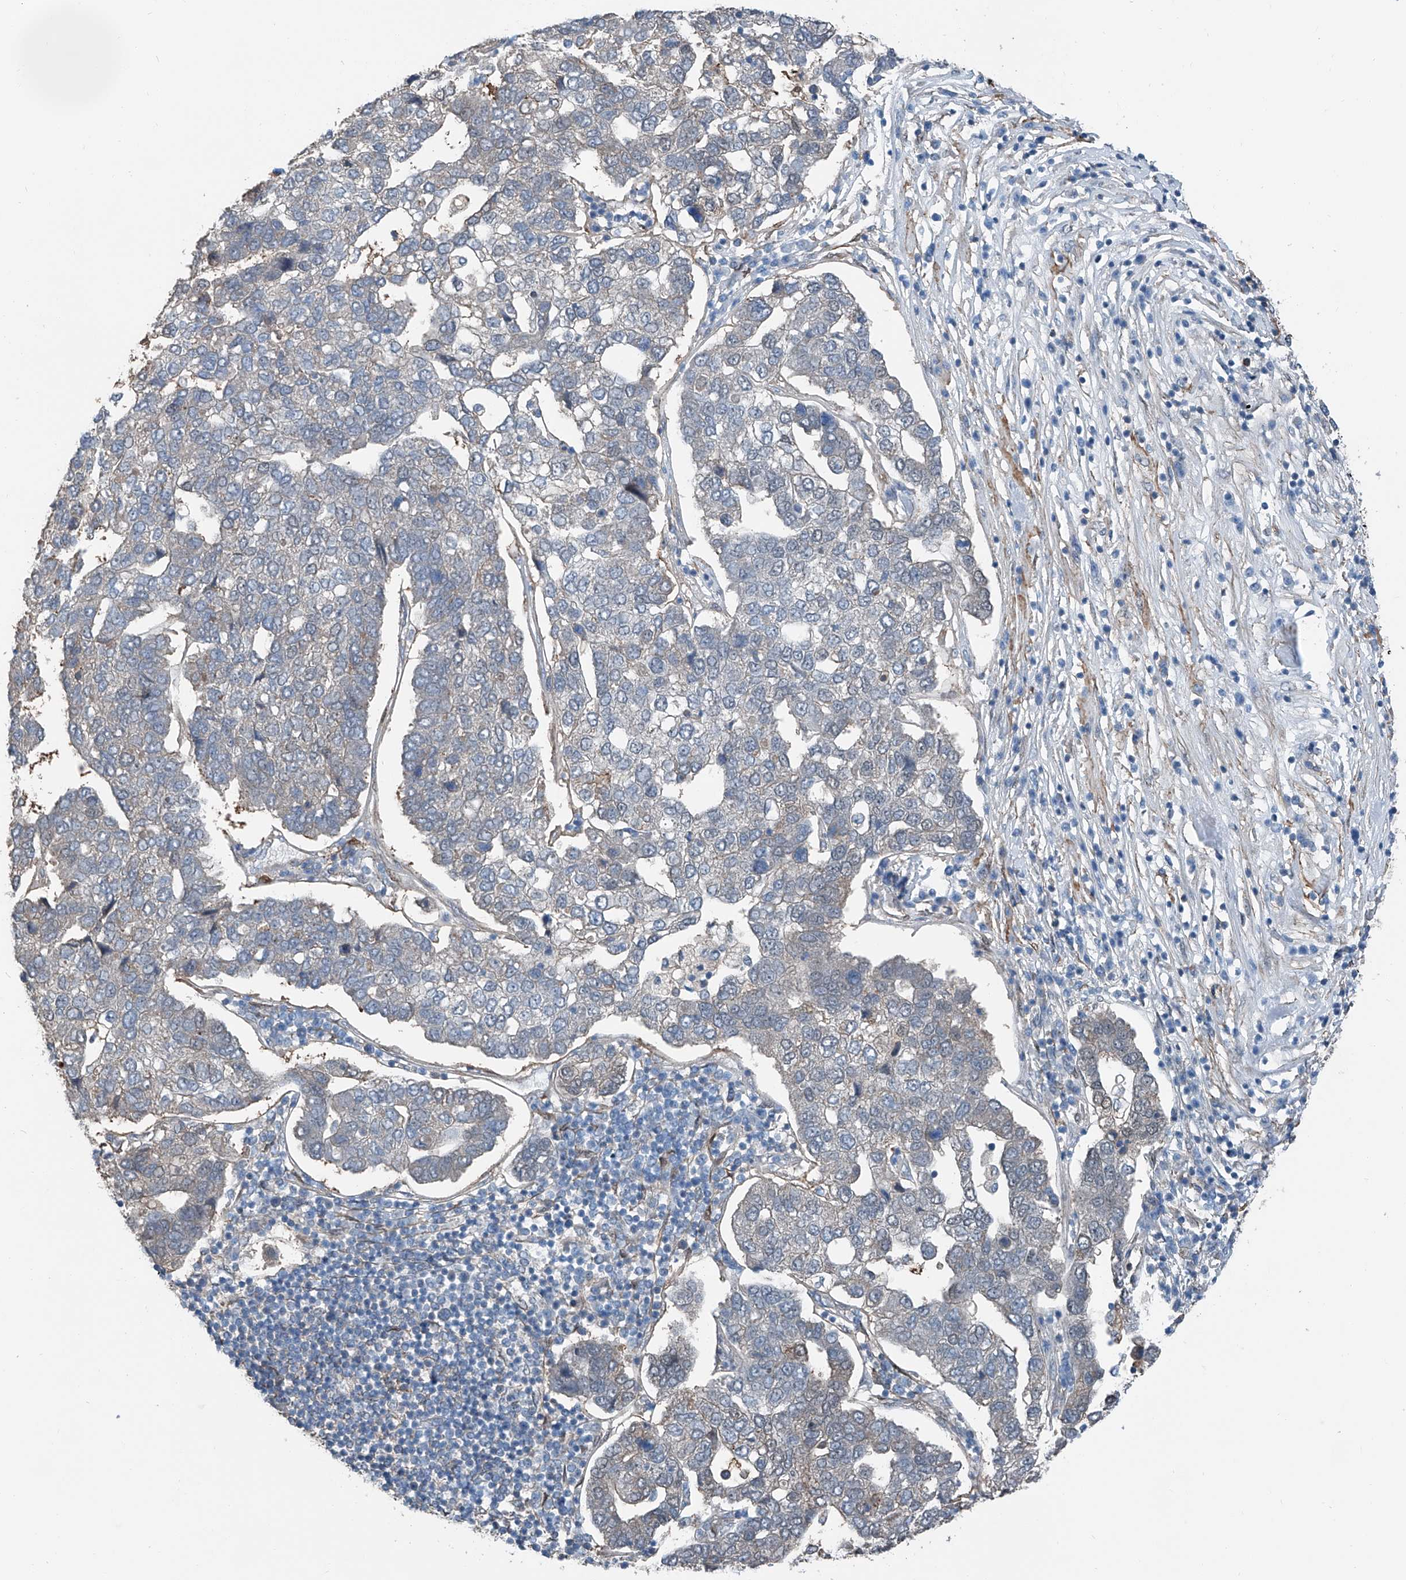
{"staining": {"intensity": "weak", "quantity": "<25%", "location": "cytoplasmic/membranous"}, "tissue": "pancreatic cancer", "cell_type": "Tumor cells", "image_type": "cancer", "snomed": [{"axis": "morphology", "description": "Adenocarcinoma, NOS"}, {"axis": "topography", "description": "Pancreas"}], "caption": "Tumor cells are negative for protein expression in human pancreatic cancer. (Stains: DAB immunohistochemistry (IHC) with hematoxylin counter stain, Microscopy: brightfield microscopy at high magnification).", "gene": "HSPA6", "patient": {"sex": "female", "age": 61}}